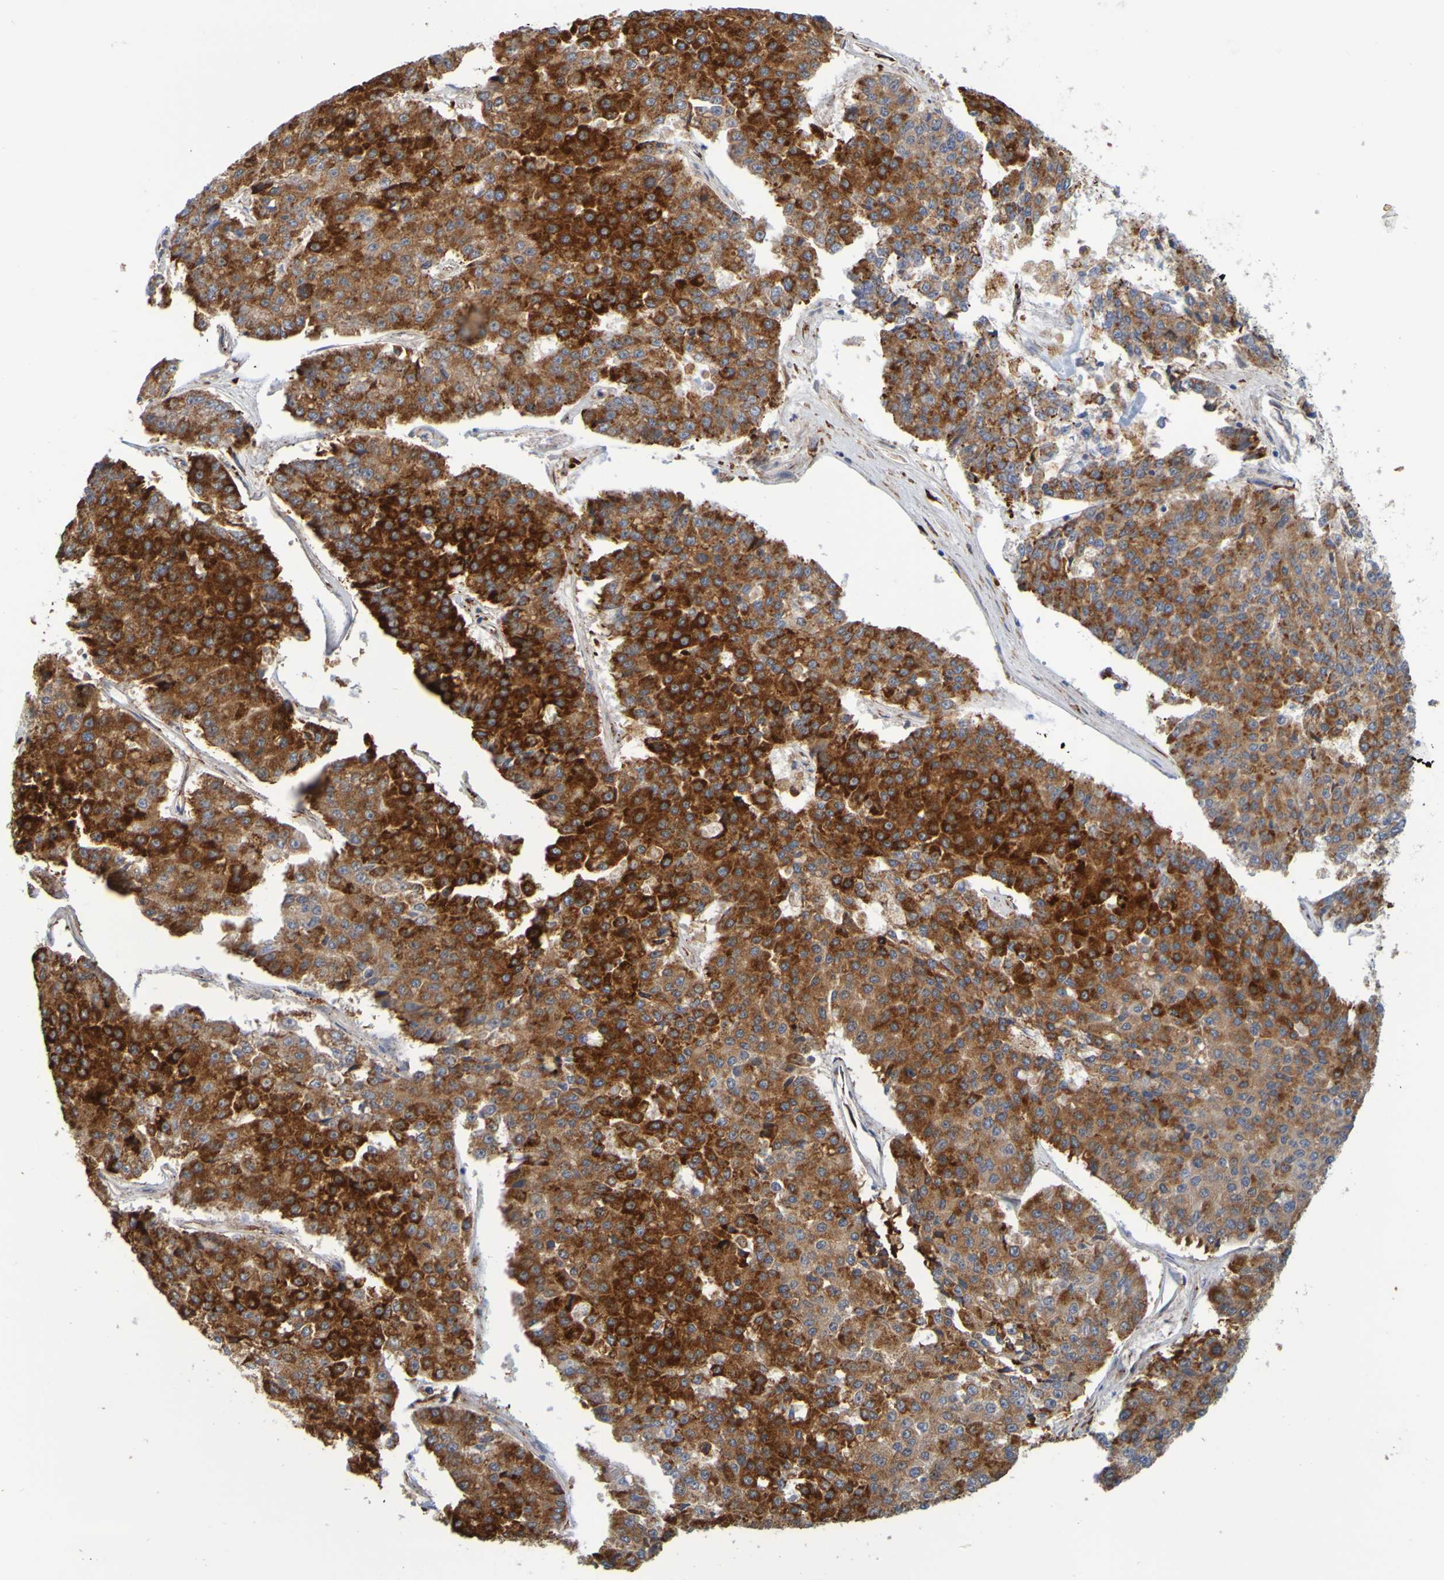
{"staining": {"intensity": "strong", "quantity": "25%-75%", "location": "cytoplasmic/membranous"}, "tissue": "pancreatic cancer", "cell_type": "Tumor cells", "image_type": "cancer", "snomed": [{"axis": "morphology", "description": "Adenocarcinoma, NOS"}, {"axis": "topography", "description": "Pancreas"}], "caption": "Protein expression analysis of pancreatic cancer shows strong cytoplasmic/membranous staining in approximately 25%-75% of tumor cells. The staining is performed using DAB brown chromogen to label protein expression. The nuclei are counter-stained blue using hematoxylin.", "gene": "SIL1", "patient": {"sex": "male", "age": 50}}